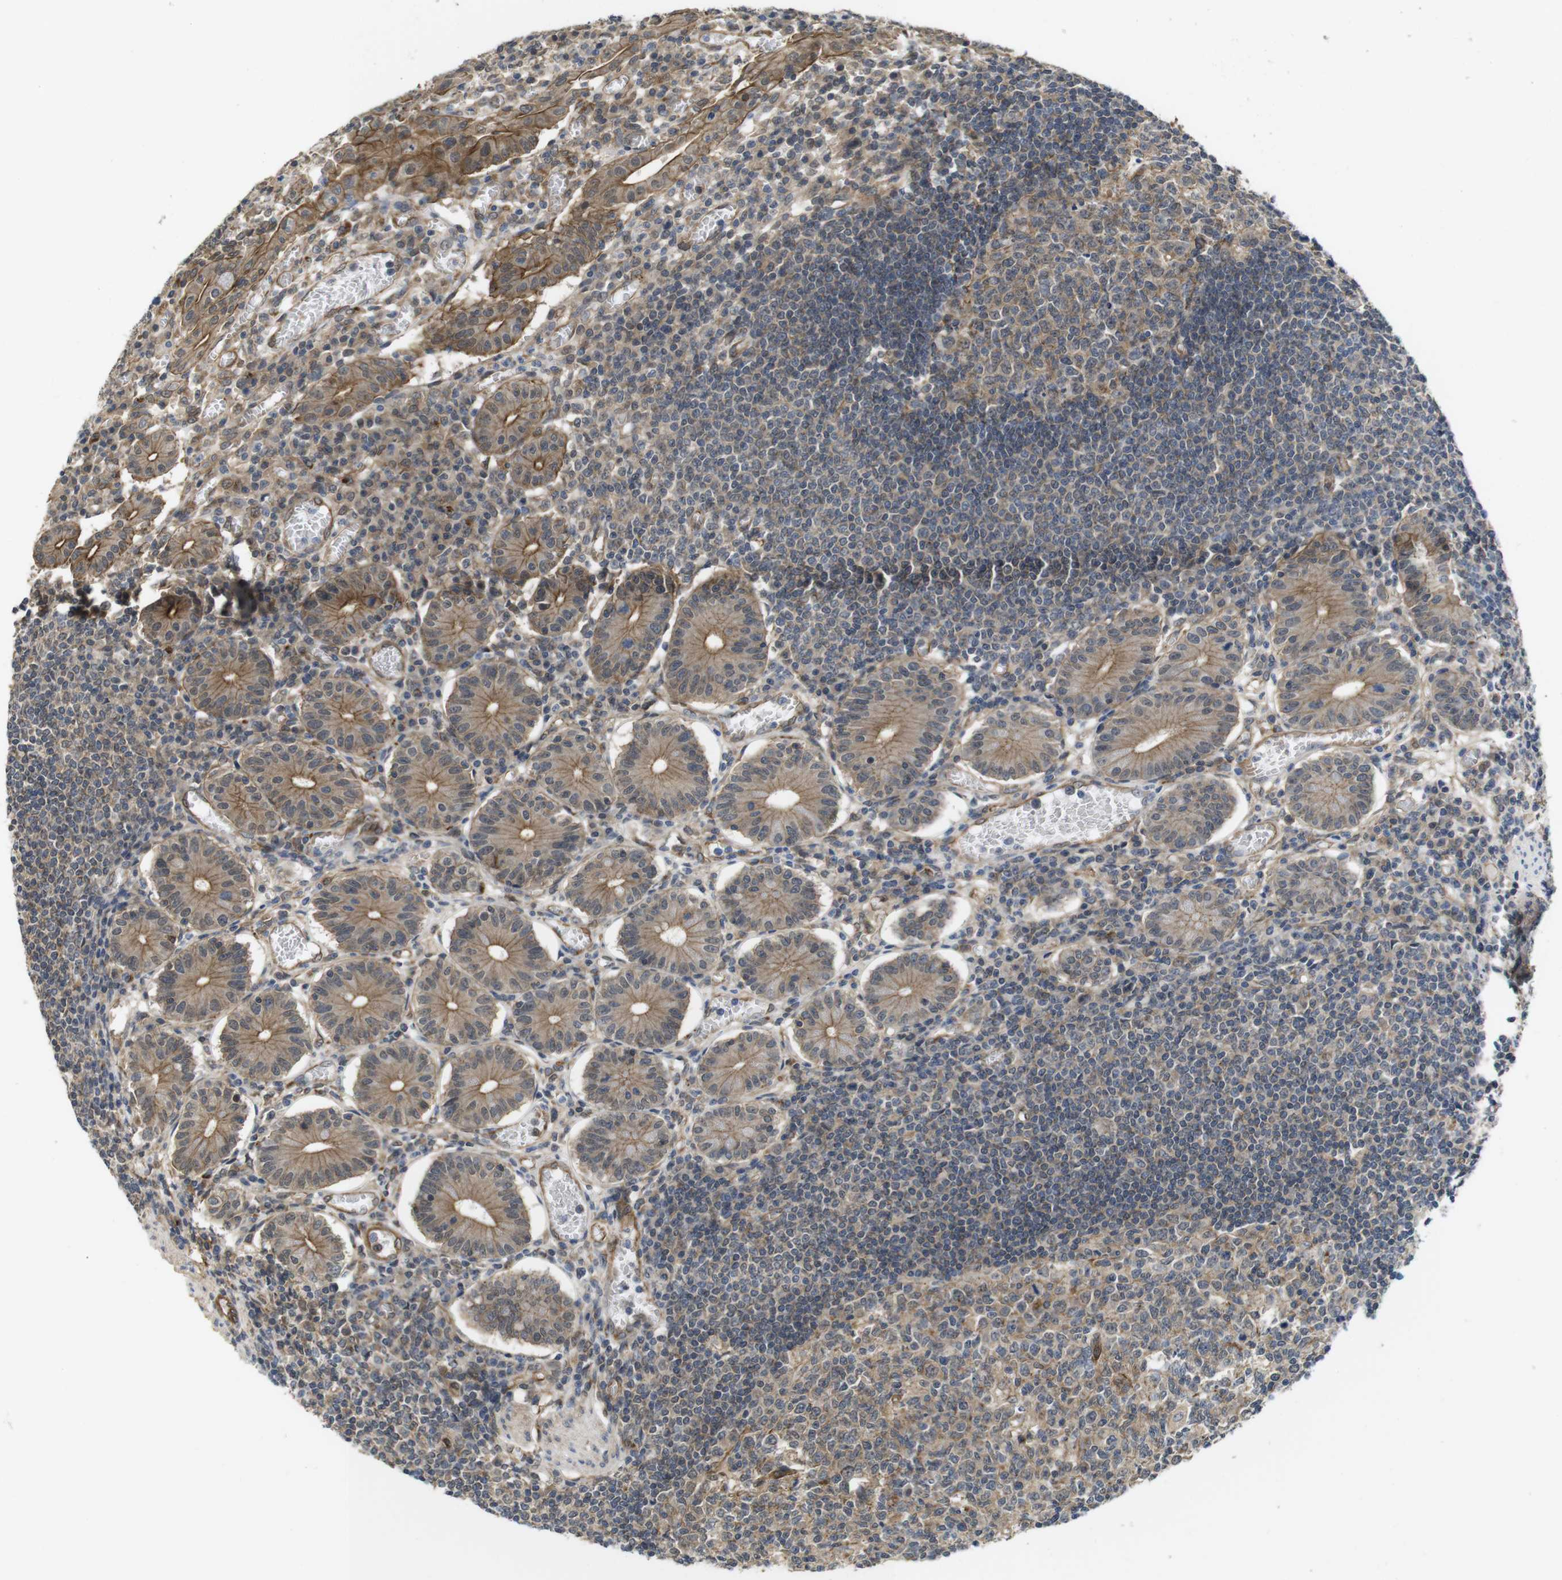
{"staining": {"intensity": "moderate", "quantity": ">75%", "location": "cytoplasmic/membranous"}, "tissue": "small intestine", "cell_type": "Glandular cells", "image_type": "normal", "snomed": [{"axis": "morphology", "description": "Normal tissue, NOS"}, {"axis": "morphology", "description": "Cystadenocarcinoma, serous, Metastatic site"}, {"axis": "topography", "description": "Small intestine"}], "caption": "Unremarkable small intestine exhibits moderate cytoplasmic/membranous positivity in about >75% of glandular cells (IHC, brightfield microscopy, high magnification)..", "gene": "ZDHHC5", "patient": {"sex": "female", "age": 61}}